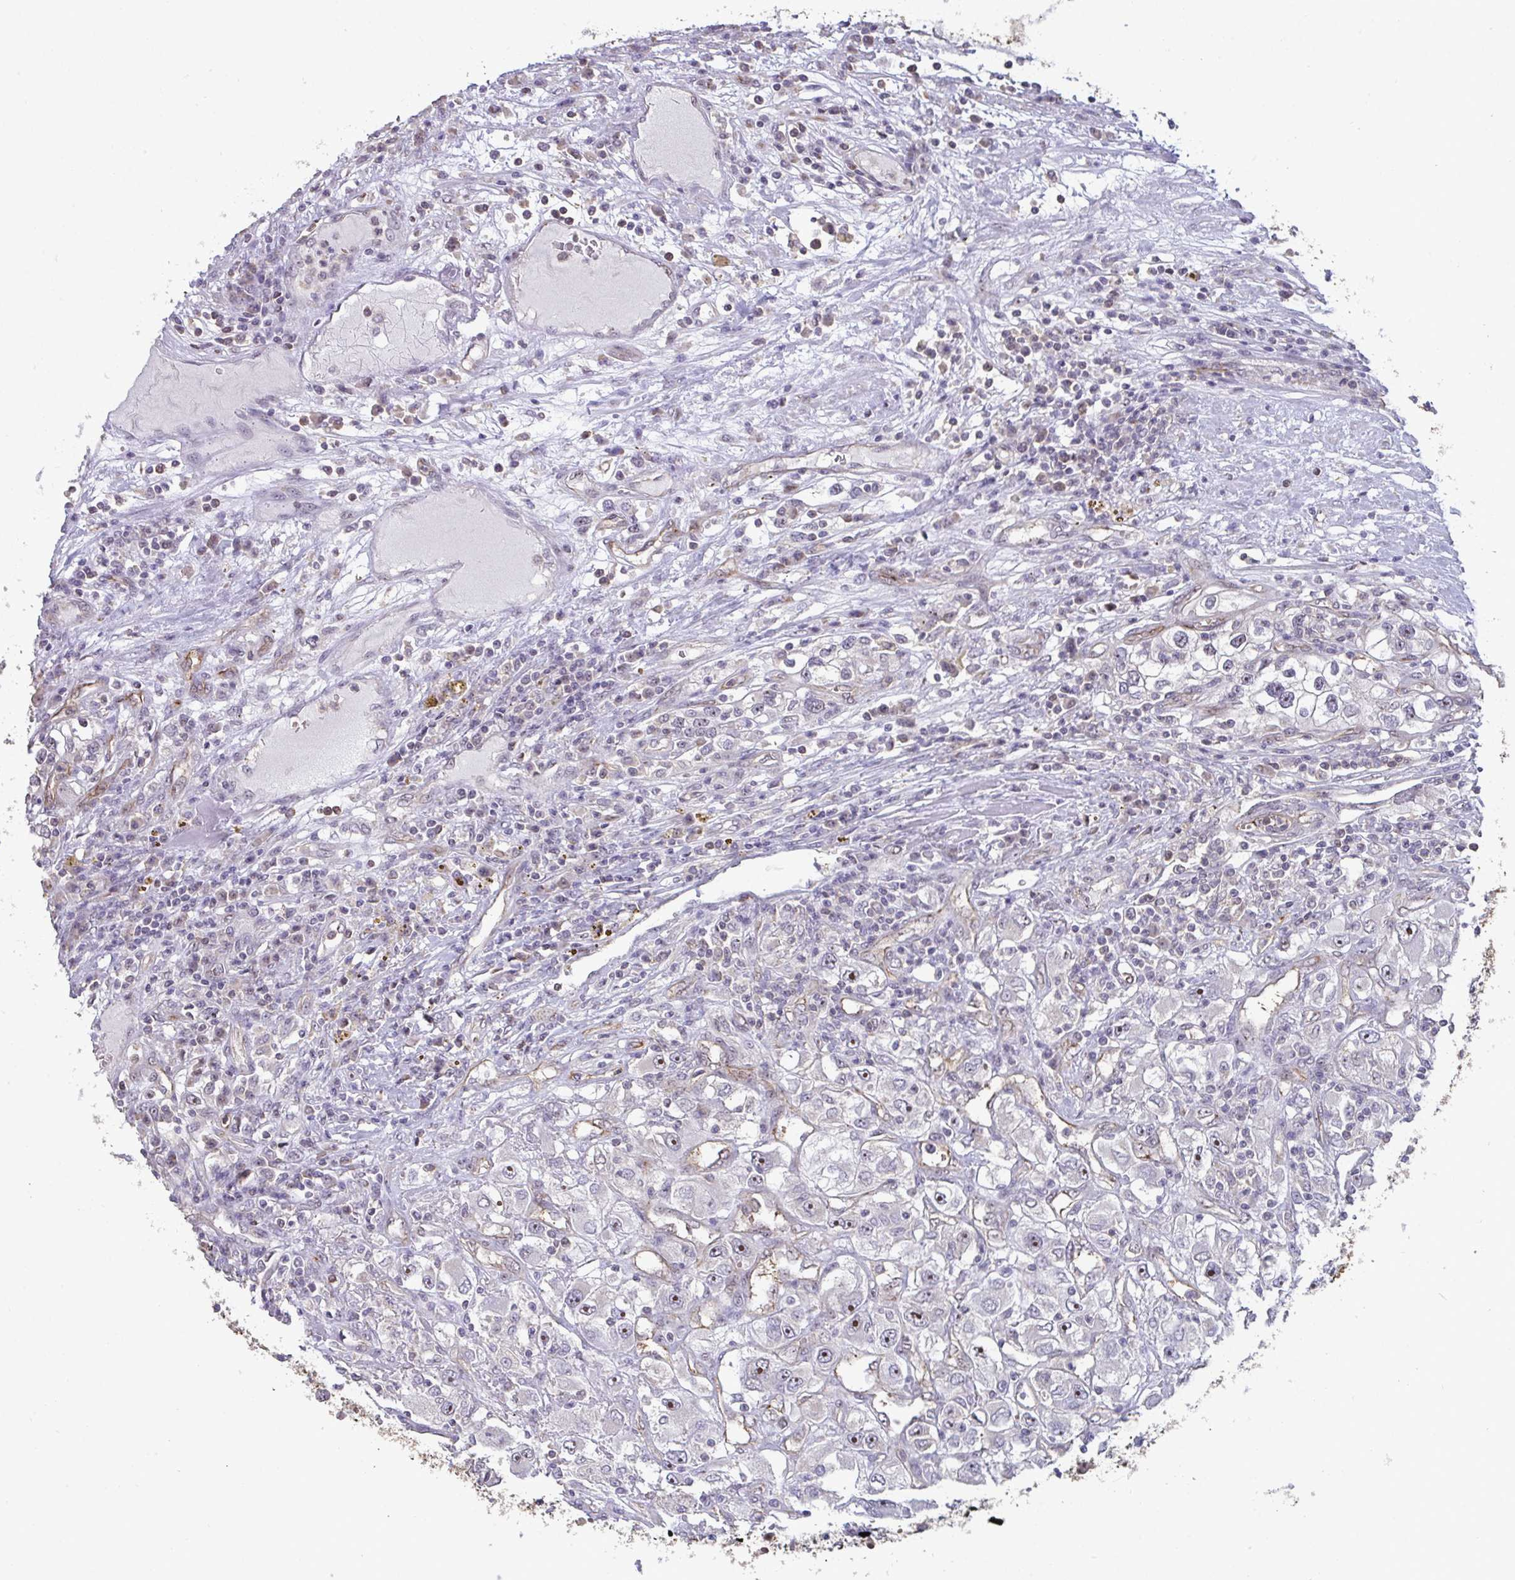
{"staining": {"intensity": "moderate", "quantity": "25%-75%", "location": "nuclear"}, "tissue": "renal cancer", "cell_type": "Tumor cells", "image_type": "cancer", "snomed": [{"axis": "morphology", "description": "Adenocarcinoma, NOS"}, {"axis": "topography", "description": "Kidney"}], "caption": "A micrograph of renal adenocarcinoma stained for a protein shows moderate nuclear brown staining in tumor cells.", "gene": "SENP3", "patient": {"sex": "female", "age": 52}}